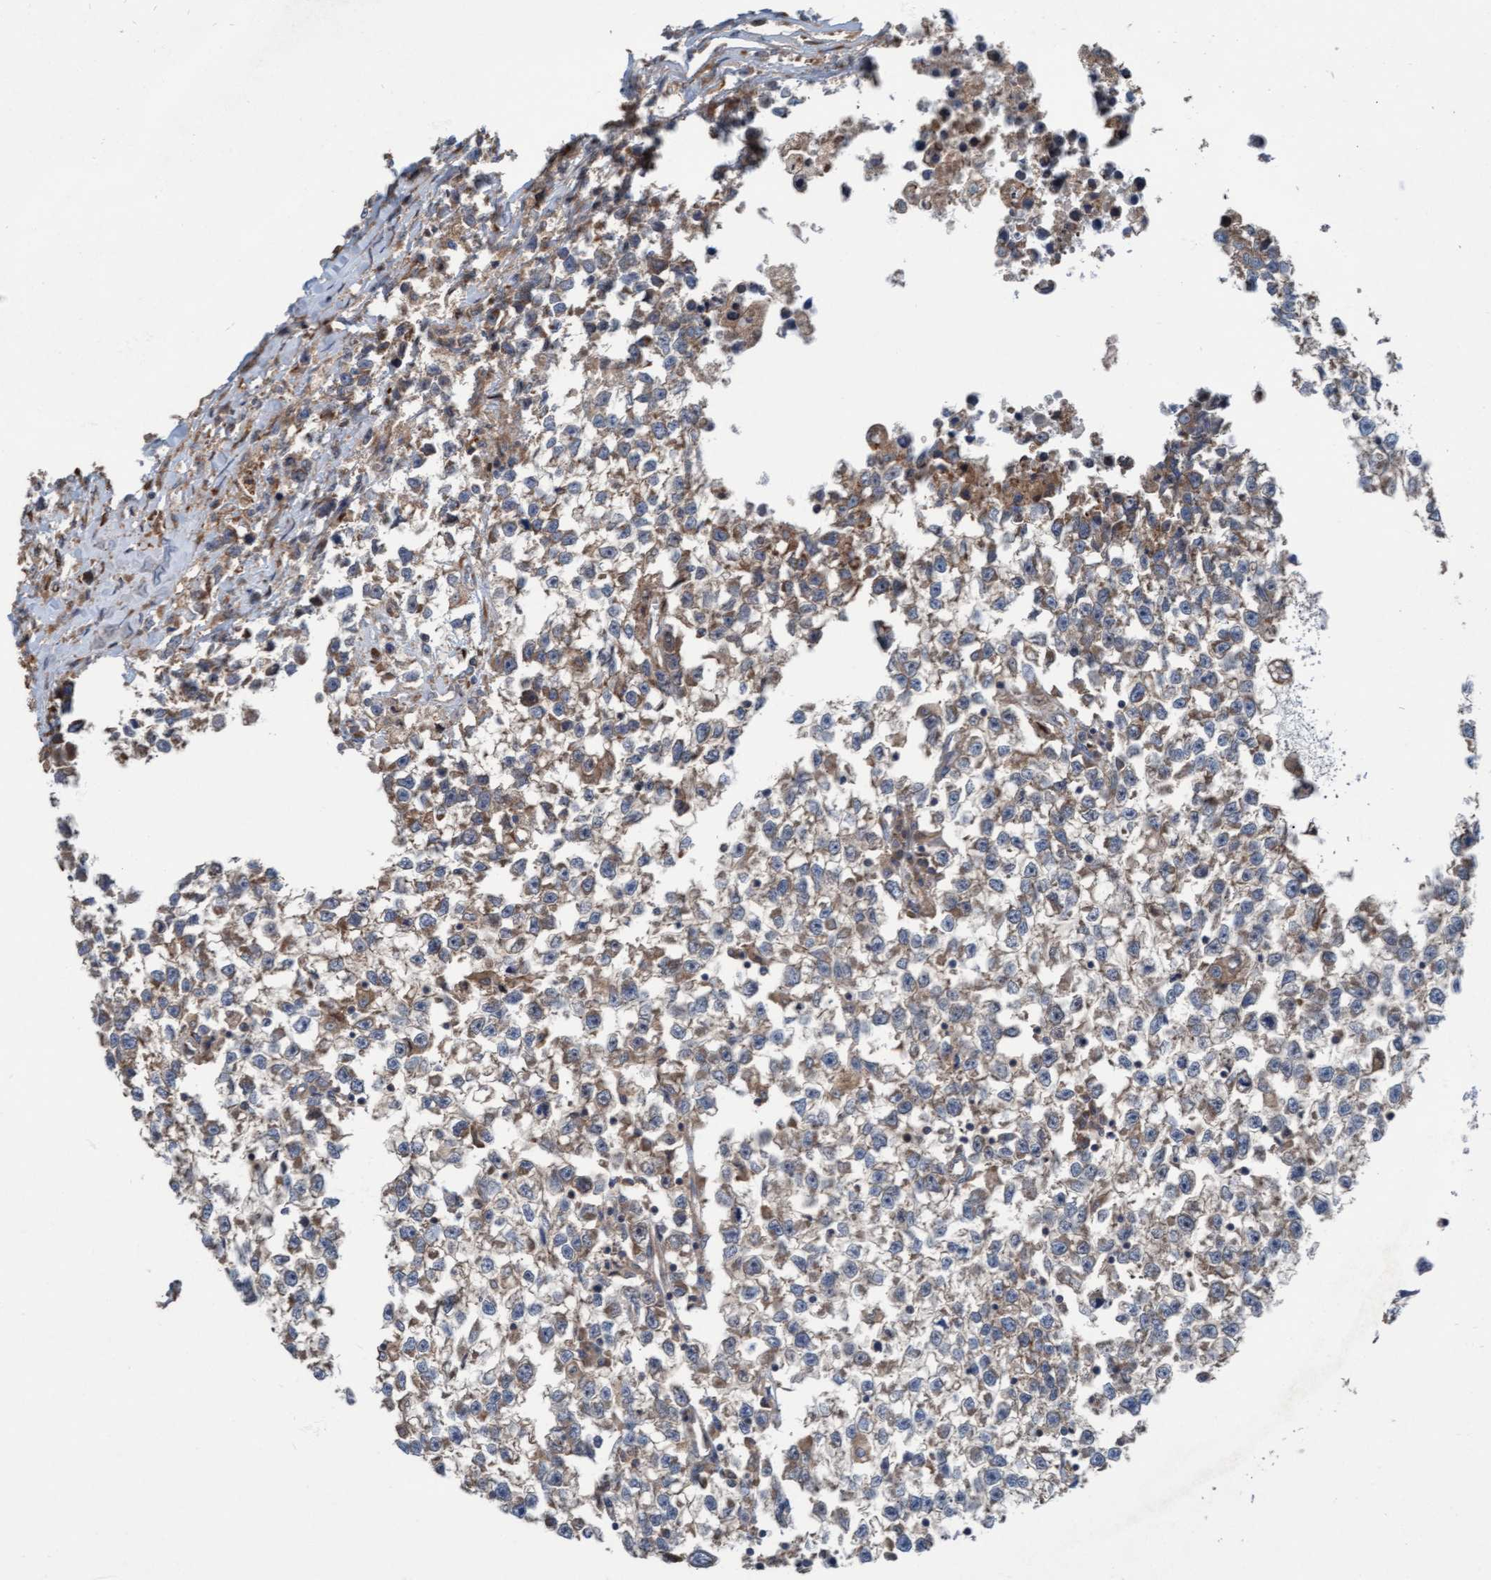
{"staining": {"intensity": "weak", "quantity": ">75%", "location": "cytoplasmic/membranous"}, "tissue": "testis cancer", "cell_type": "Tumor cells", "image_type": "cancer", "snomed": [{"axis": "morphology", "description": "Seminoma, NOS"}, {"axis": "morphology", "description": "Carcinoma, Embryonal, NOS"}, {"axis": "topography", "description": "Testis"}], "caption": "IHC staining of testis cancer, which shows low levels of weak cytoplasmic/membranous expression in approximately >75% of tumor cells indicating weak cytoplasmic/membranous protein expression. The staining was performed using DAB (3,3'-diaminobenzidine) (brown) for protein detection and nuclei were counterstained in hematoxylin (blue).", "gene": "KLHL26", "patient": {"sex": "male", "age": 51}}